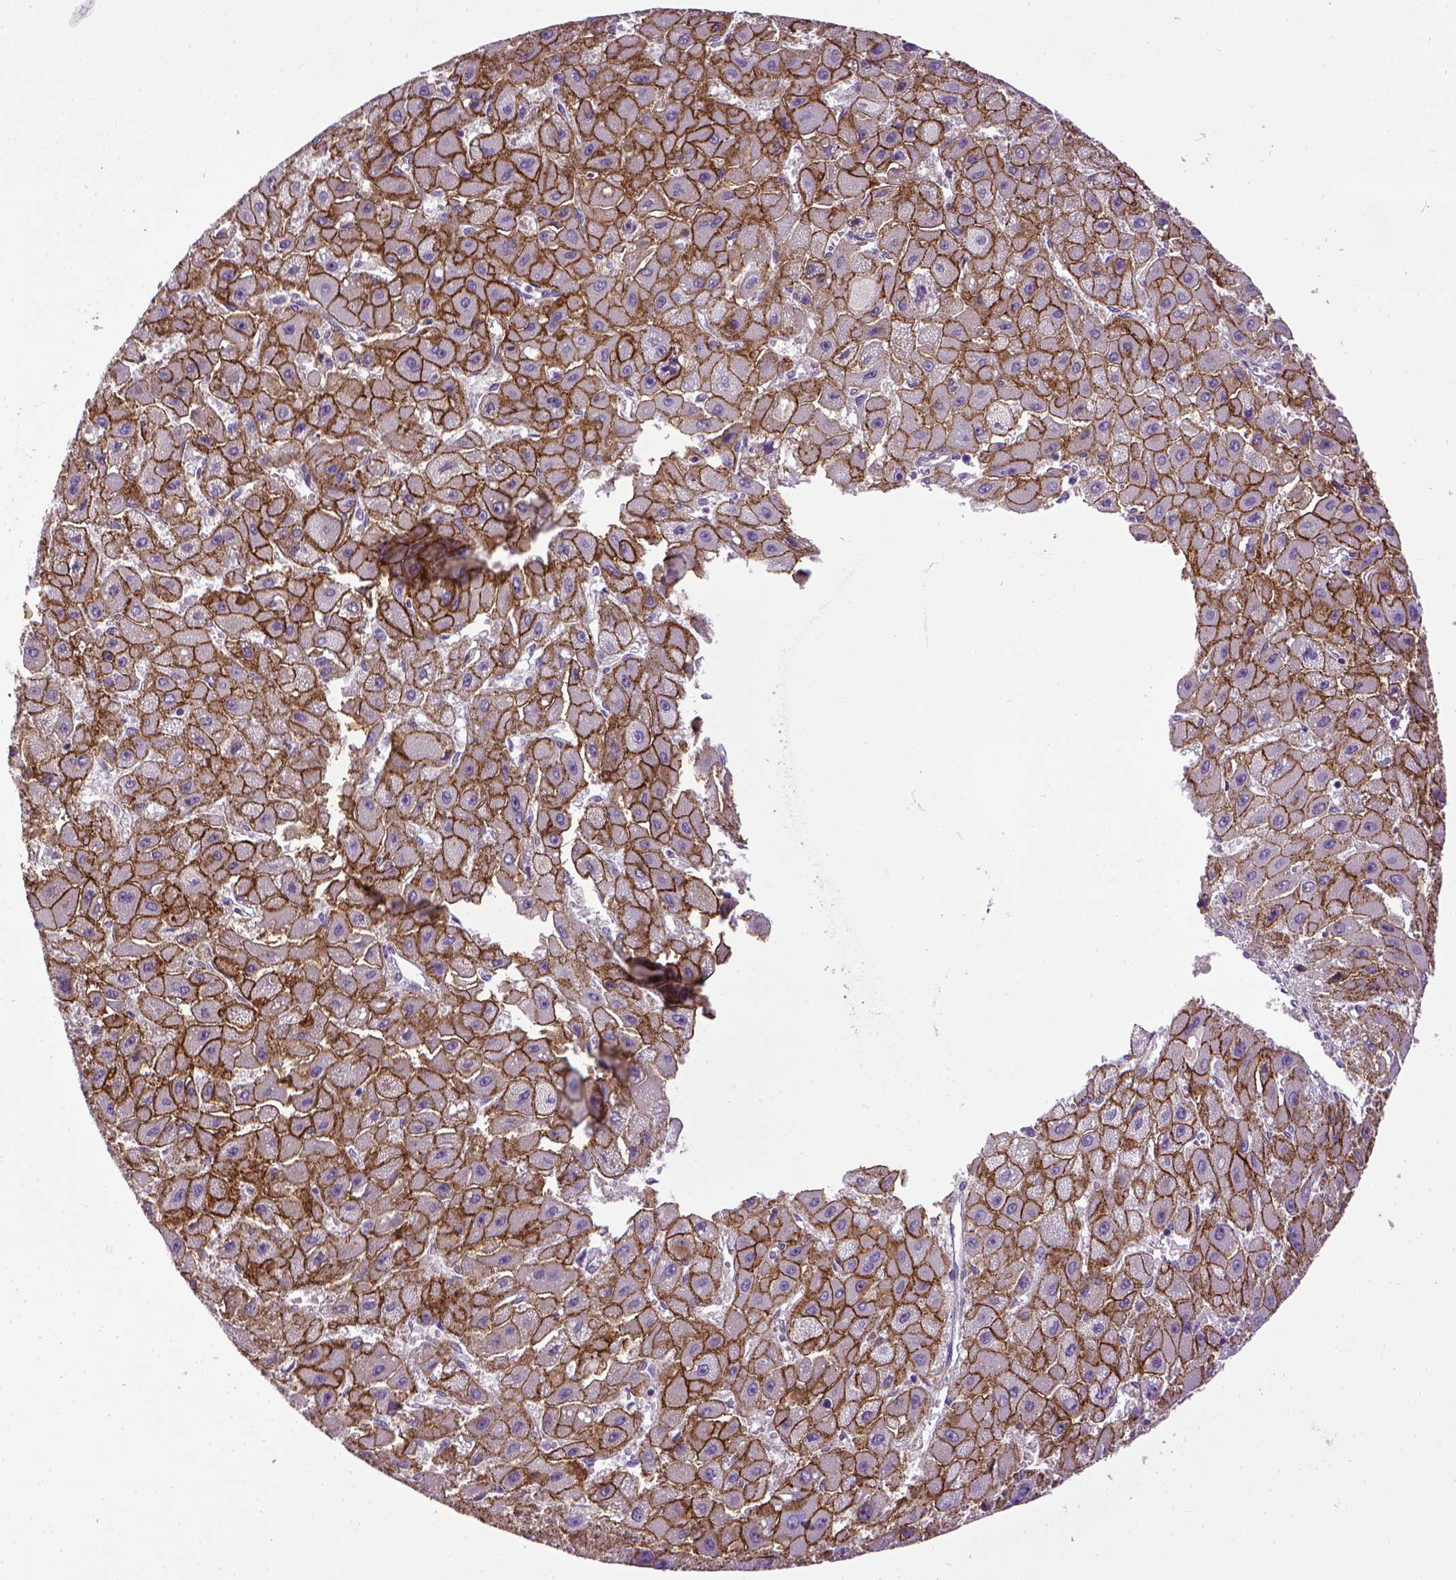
{"staining": {"intensity": "moderate", "quantity": ">75%", "location": "cytoplasmic/membranous"}, "tissue": "liver cancer", "cell_type": "Tumor cells", "image_type": "cancer", "snomed": [{"axis": "morphology", "description": "Carcinoma, Hepatocellular, NOS"}, {"axis": "topography", "description": "Liver"}], "caption": "Immunohistochemical staining of liver cancer (hepatocellular carcinoma) shows moderate cytoplasmic/membranous protein staining in about >75% of tumor cells. (DAB (3,3'-diaminobenzidine) IHC, brown staining for protein, blue staining for nuclei).", "gene": "CDH1", "patient": {"sex": "female", "age": 25}}